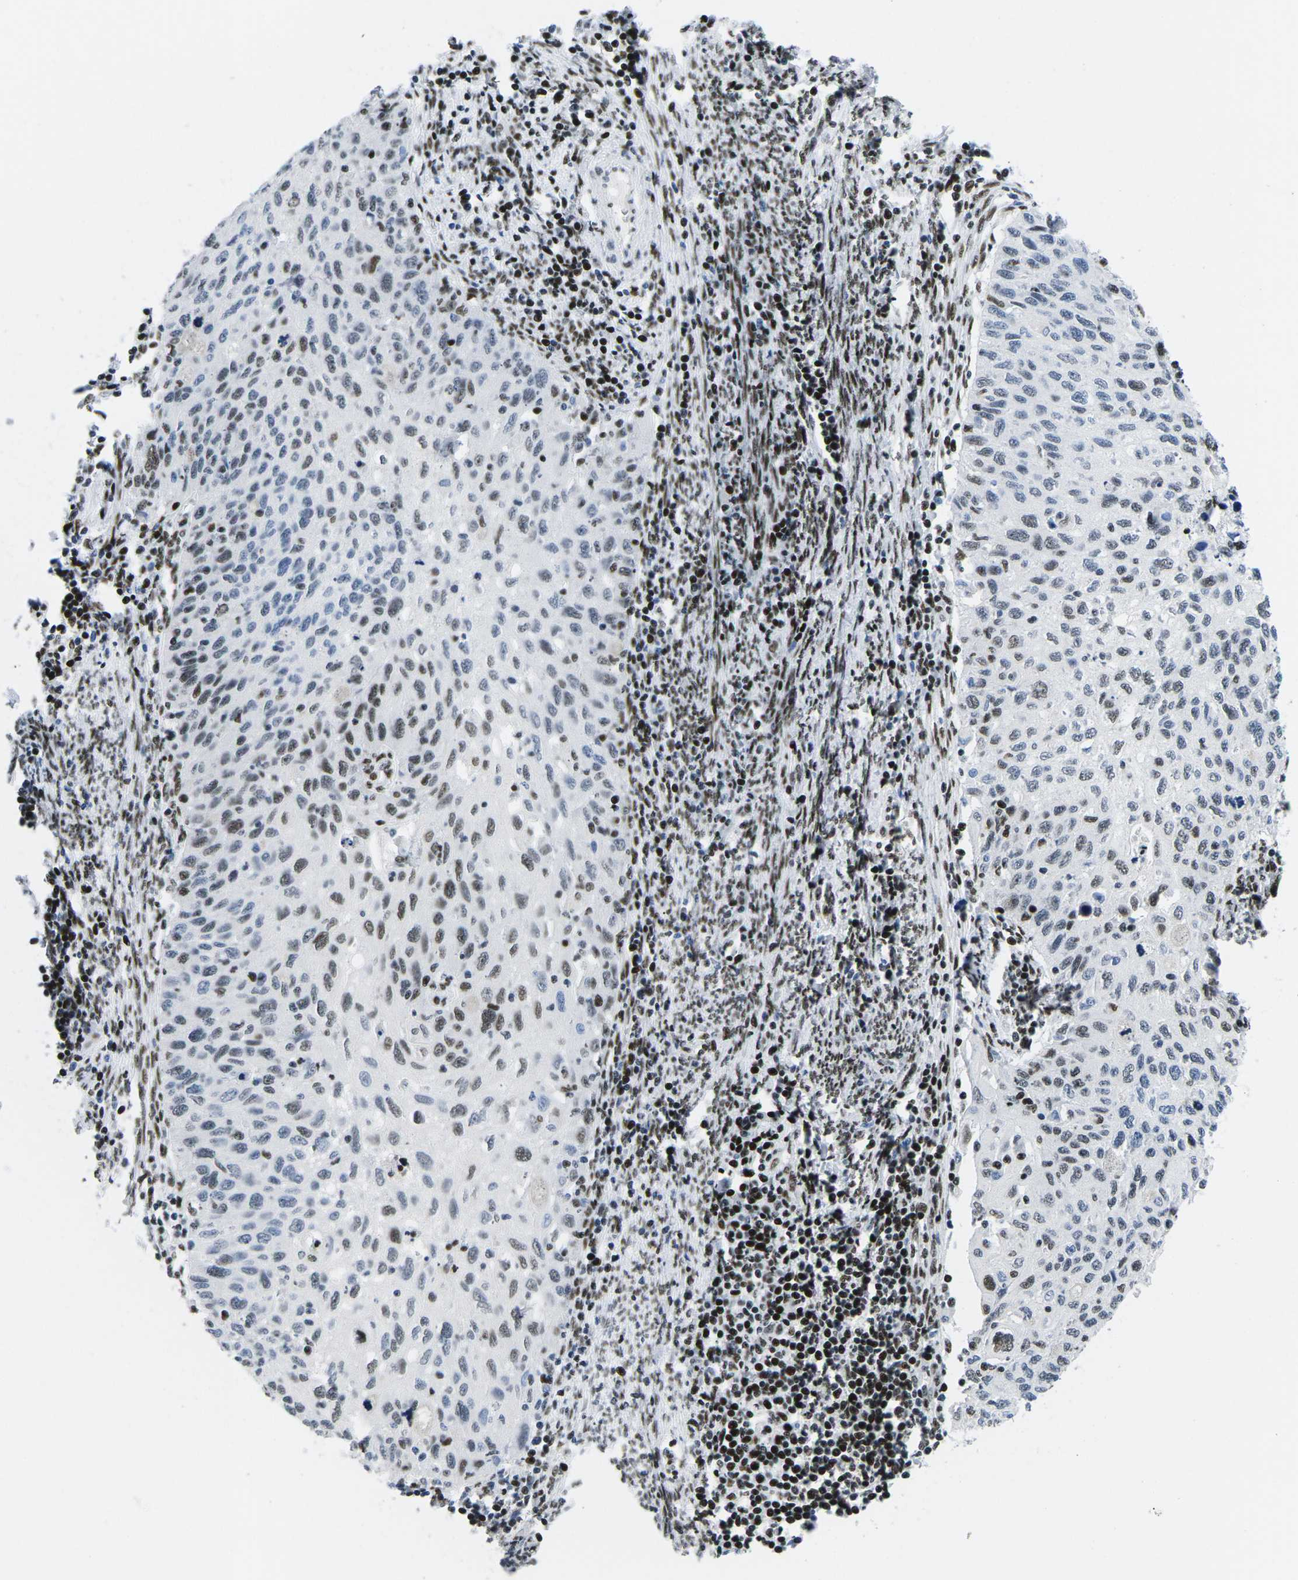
{"staining": {"intensity": "moderate", "quantity": "25%-75%", "location": "nuclear"}, "tissue": "cervical cancer", "cell_type": "Tumor cells", "image_type": "cancer", "snomed": [{"axis": "morphology", "description": "Squamous cell carcinoma, NOS"}, {"axis": "topography", "description": "Cervix"}], "caption": "Immunohistochemical staining of cervical squamous cell carcinoma demonstrates moderate nuclear protein positivity in about 25%-75% of tumor cells.", "gene": "ATF1", "patient": {"sex": "female", "age": 70}}